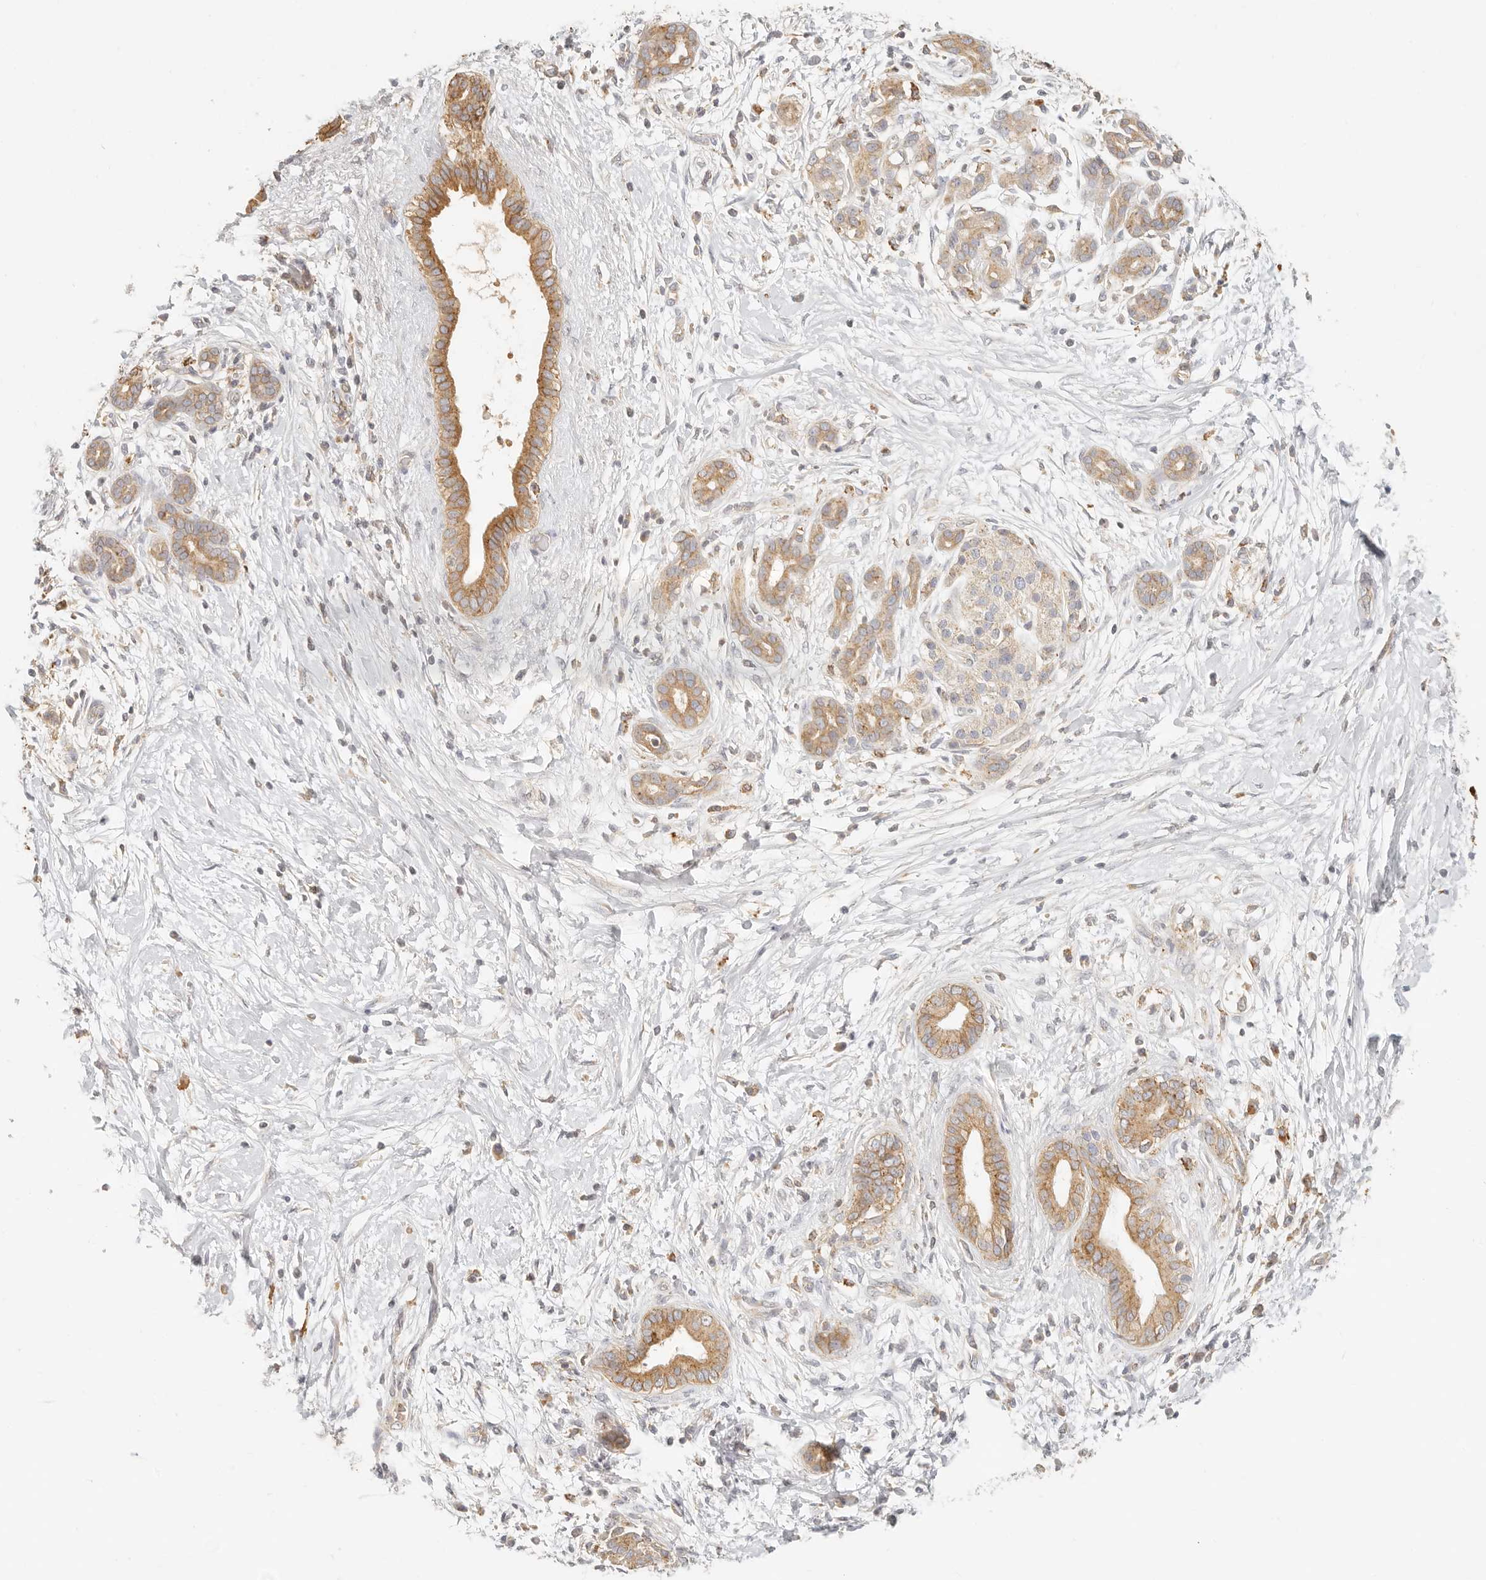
{"staining": {"intensity": "moderate", "quantity": ">75%", "location": "cytoplasmic/membranous"}, "tissue": "pancreatic cancer", "cell_type": "Tumor cells", "image_type": "cancer", "snomed": [{"axis": "morphology", "description": "Adenocarcinoma, NOS"}, {"axis": "topography", "description": "Pancreas"}], "caption": "Tumor cells demonstrate moderate cytoplasmic/membranous positivity in approximately >75% of cells in pancreatic cancer (adenocarcinoma). The staining is performed using DAB (3,3'-diaminobenzidine) brown chromogen to label protein expression. The nuclei are counter-stained blue using hematoxylin.", "gene": "CNMD", "patient": {"sex": "male", "age": 58}}